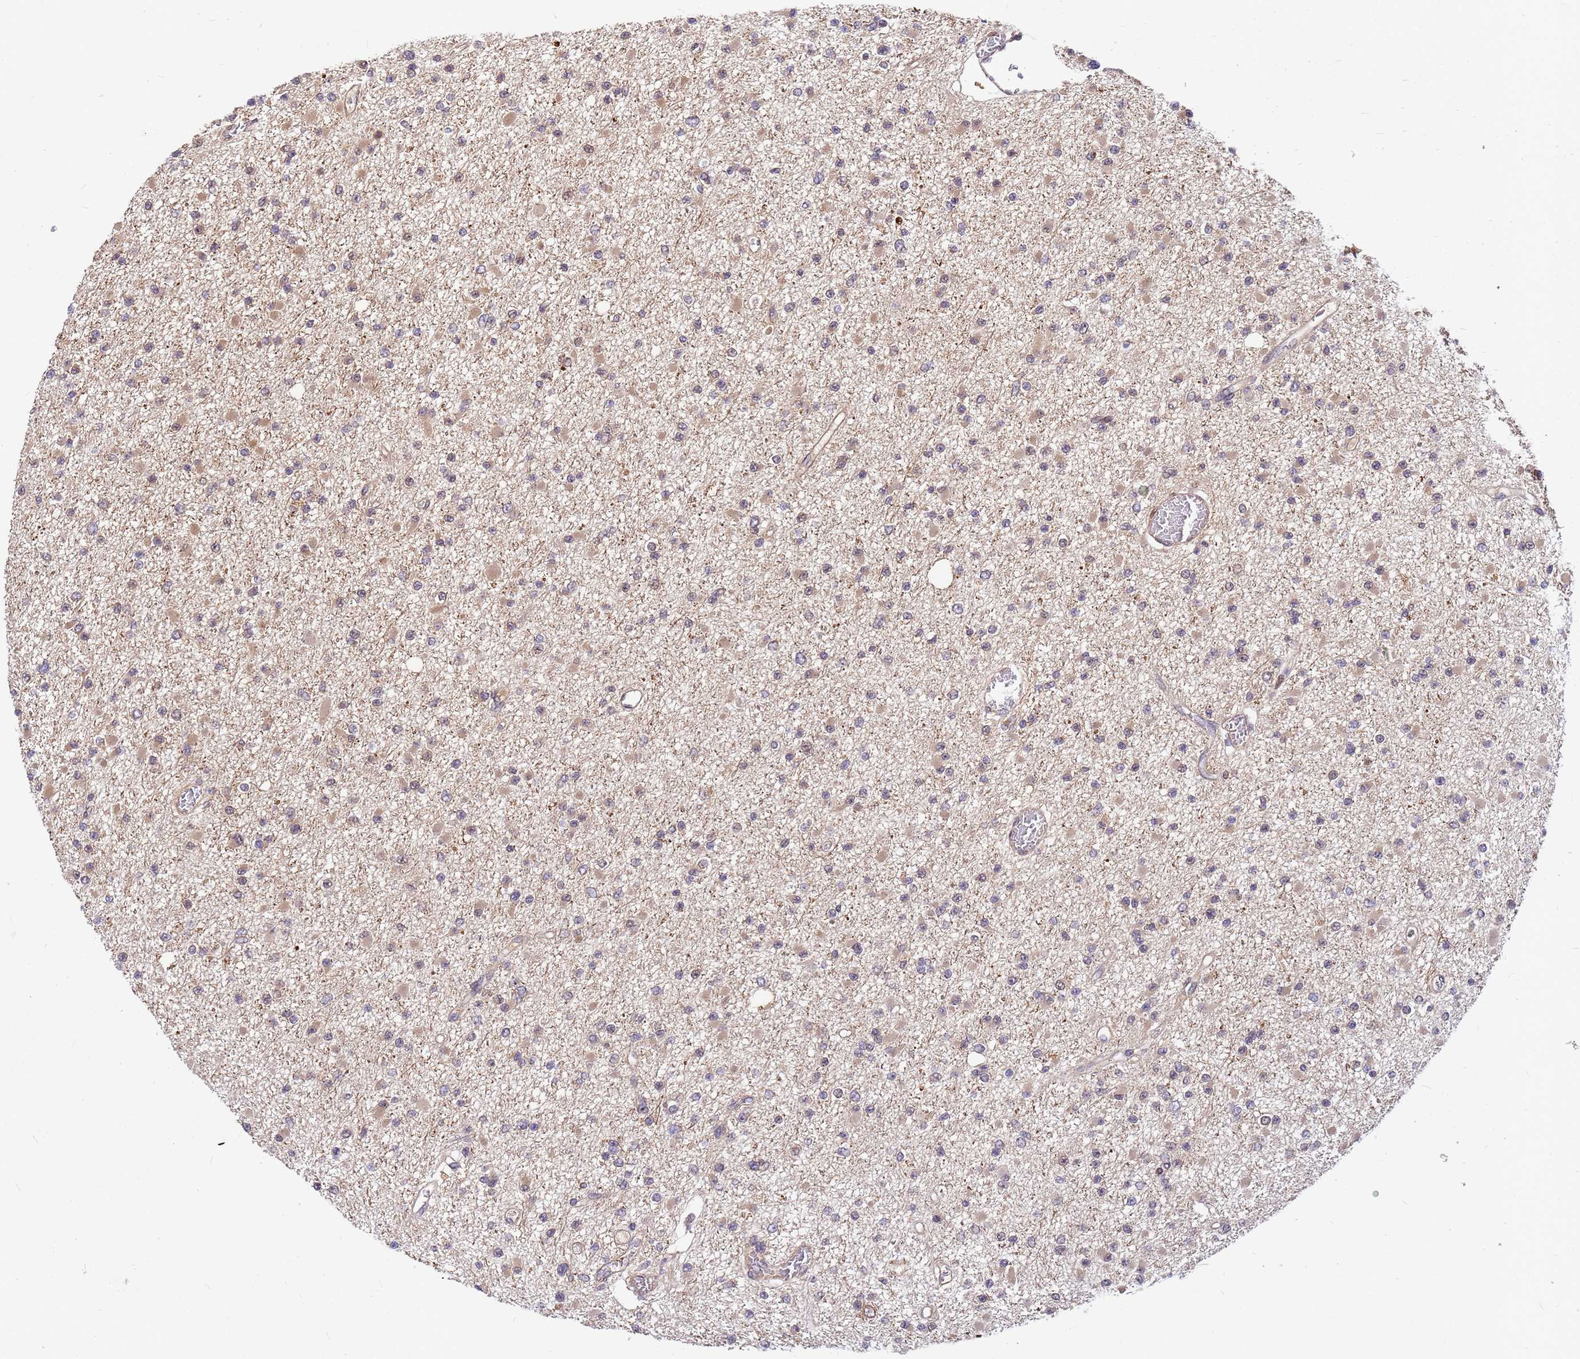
{"staining": {"intensity": "negative", "quantity": "none", "location": "none"}, "tissue": "glioma", "cell_type": "Tumor cells", "image_type": "cancer", "snomed": [{"axis": "morphology", "description": "Glioma, malignant, Low grade"}, {"axis": "topography", "description": "Brain"}], "caption": "A photomicrograph of malignant glioma (low-grade) stained for a protein reveals no brown staining in tumor cells. (Brightfield microscopy of DAB immunohistochemistry (IHC) at high magnification).", "gene": "DUS4L", "patient": {"sex": "female", "age": 22}}